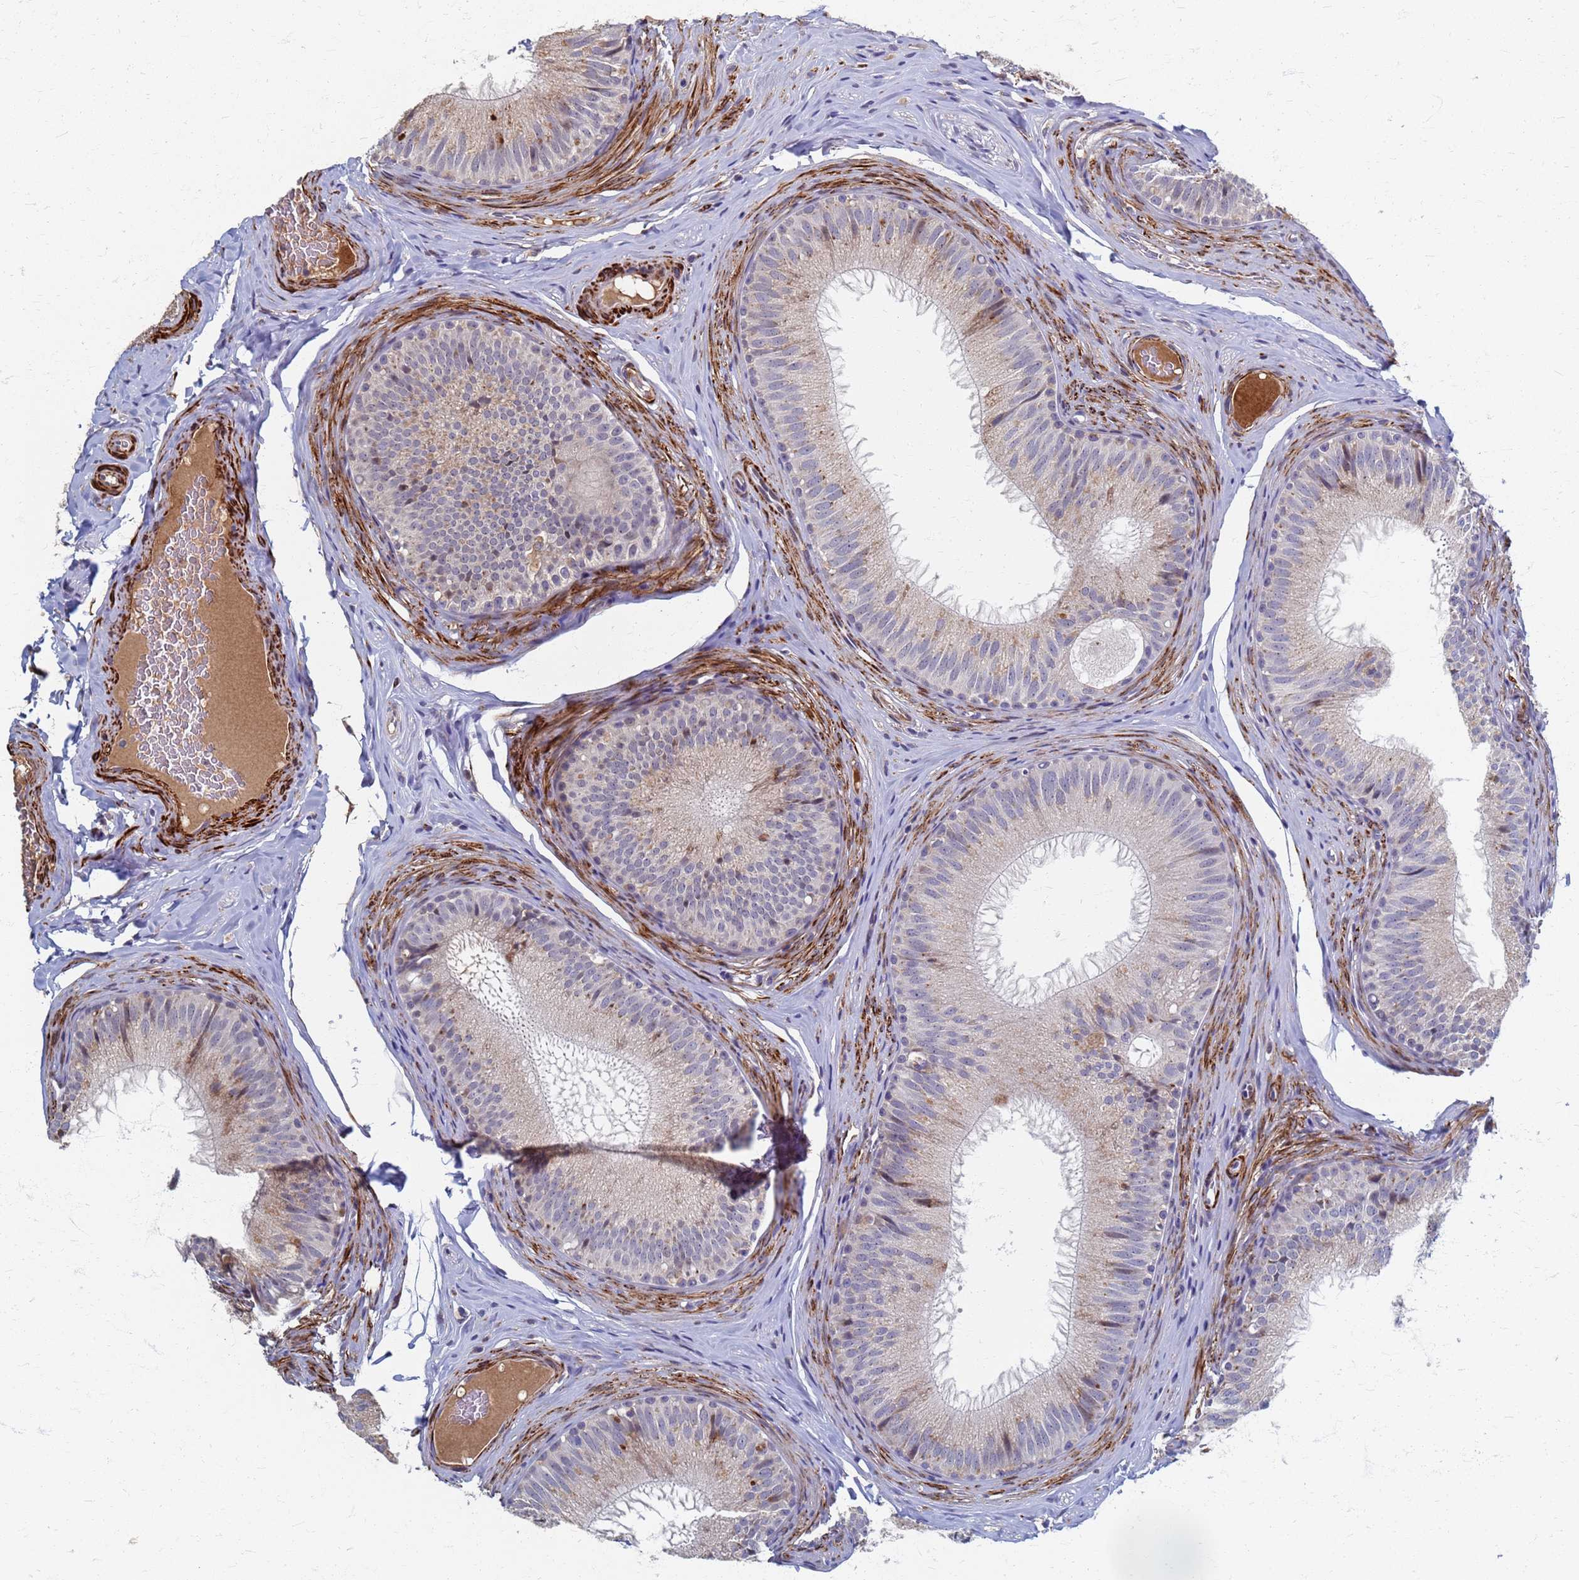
{"staining": {"intensity": "moderate", "quantity": "<25%", "location": "cytoplasmic/membranous"}, "tissue": "epididymis", "cell_type": "Glandular cells", "image_type": "normal", "snomed": [{"axis": "morphology", "description": "Normal tissue, NOS"}, {"axis": "topography", "description": "Epididymis"}], "caption": "An immunohistochemistry histopathology image of benign tissue is shown. Protein staining in brown labels moderate cytoplasmic/membranous positivity in epididymis within glandular cells.", "gene": "ATPAF1", "patient": {"sex": "male", "age": 34}}